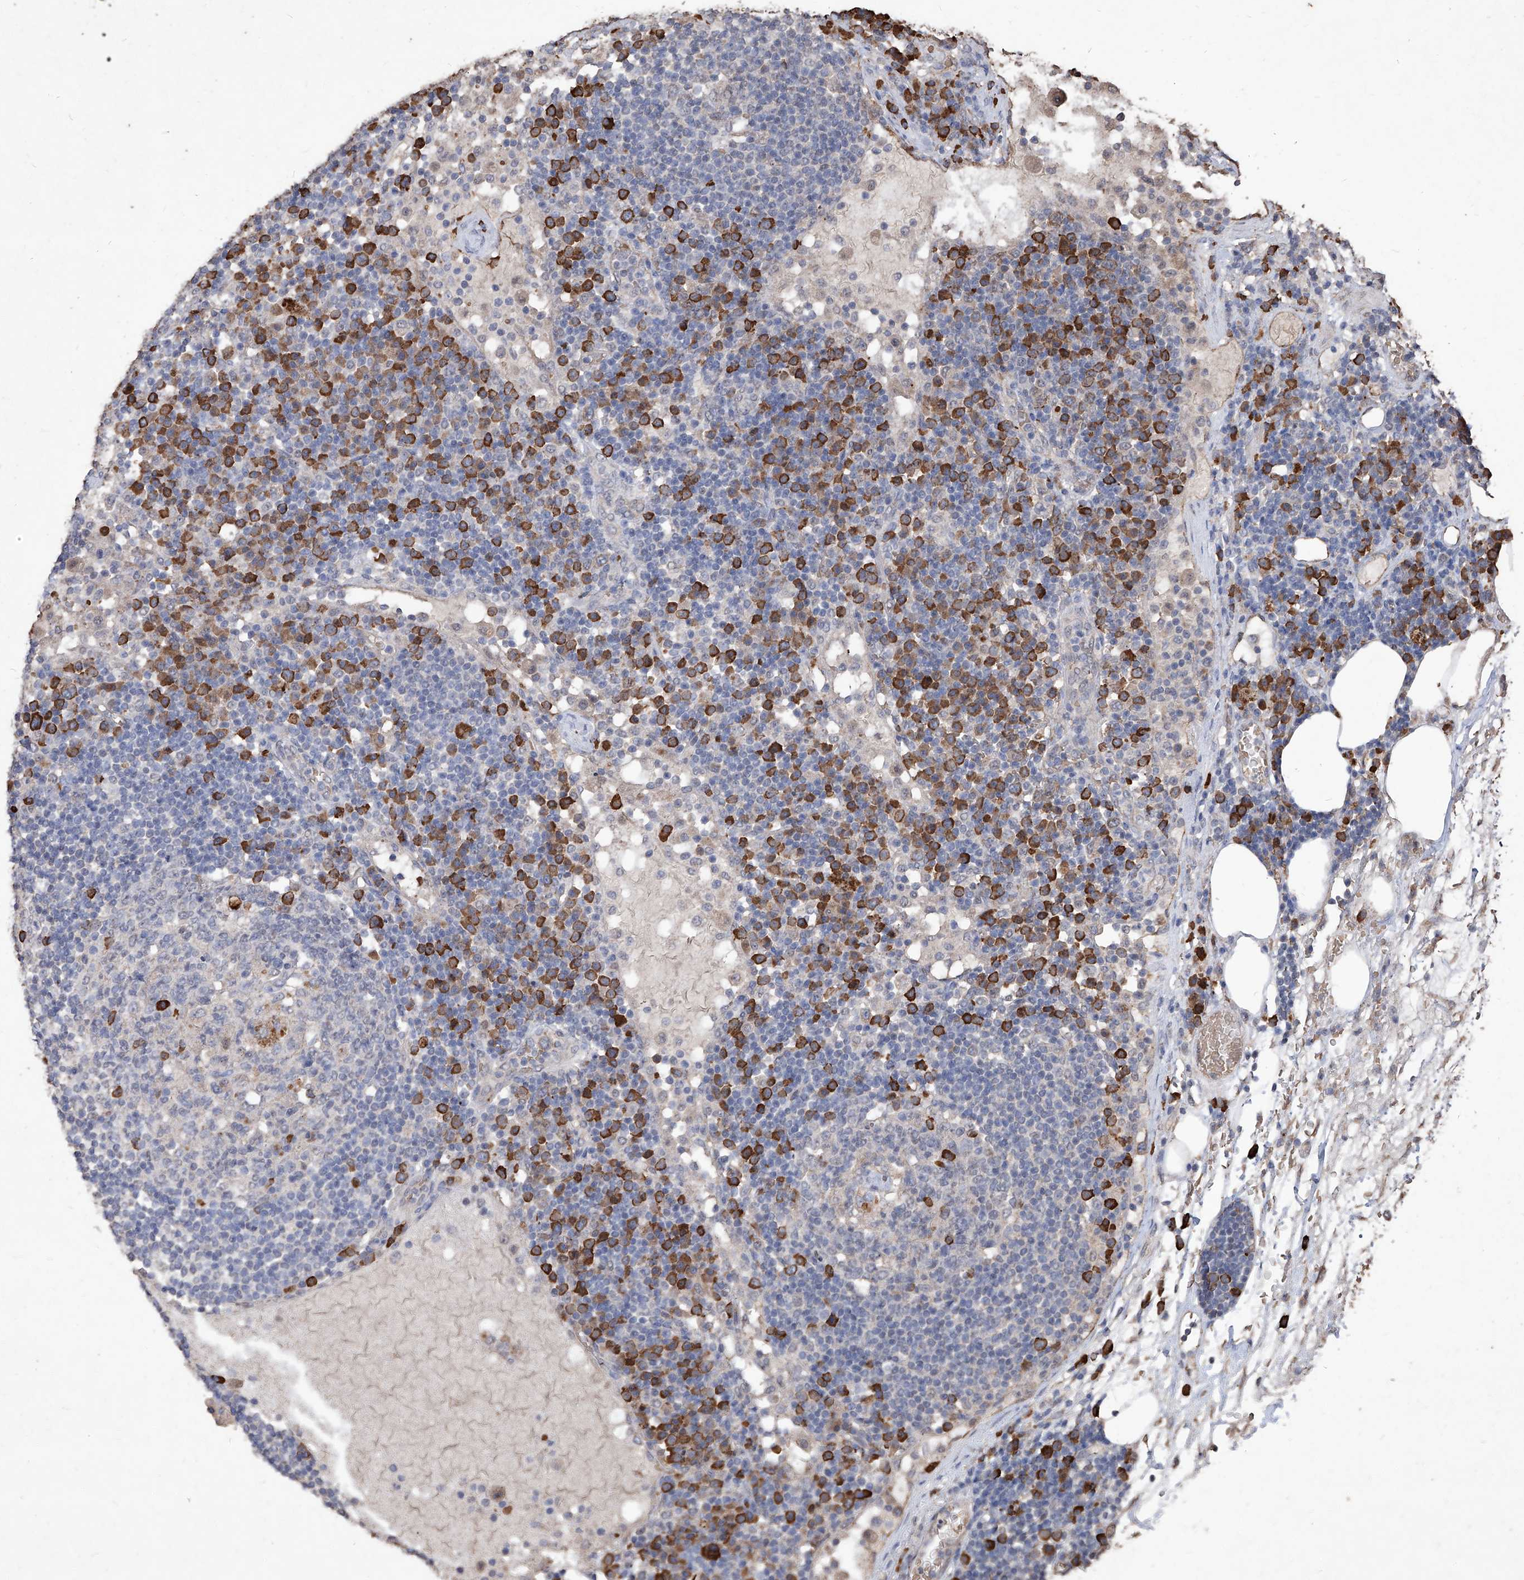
{"staining": {"intensity": "strong", "quantity": "<25%", "location": "cytoplasmic/membranous"}, "tissue": "lymph node", "cell_type": "Germinal center cells", "image_type": "normal", "snomed": [{"axis": "morphology", "description": "Normal tissue, NOS"}, {"axis": "topography", "description": "Lymph node"}], "caption": "Protein expression analysis of benign lymph node displays strong cytoplasmic/membranous staining in approximately <25% of germinal center cells.", "gene": "EML1", "patient": {"sex": "female", "age": 53}}